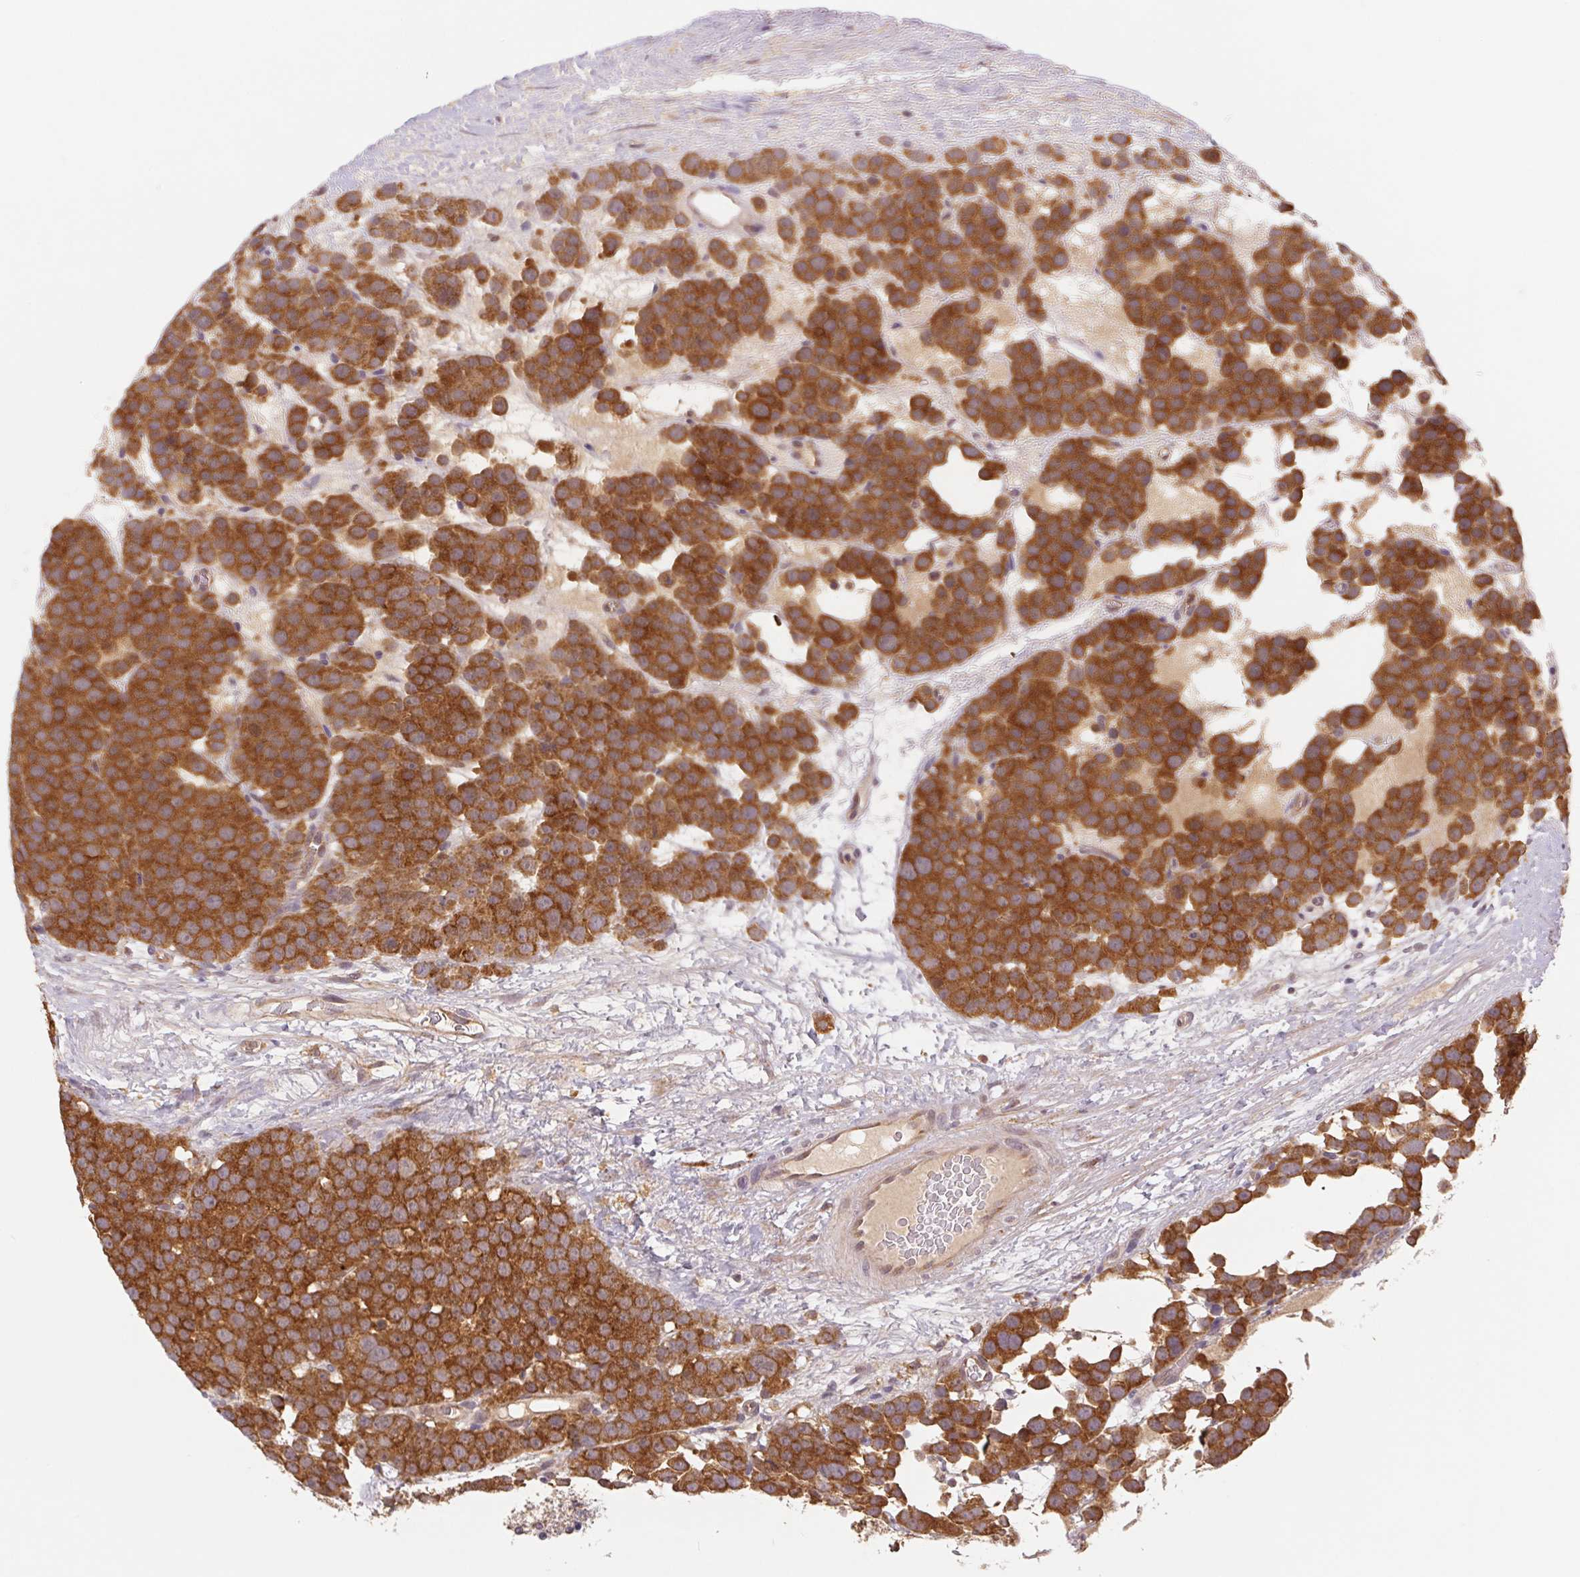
{"staining": {"intensity": "strong", "quantity": ">75%", "location": "cytoplasmic/membranous"}, "tissue": "testis cancer", "cell_type": "Tumor cells", "image_type": "cancer", "snomed": [{"axis": "morphology", "description": "Seminoma, NOS"}, {"axis": "topography", "description": "Testis"}], "caption": "DAB (3,3'-diaminobenzidine) immunohistochemical staining of human testis cancer exhibits strong cytoplasmic/membranous protein positivity in about >75% of tumor cells. The protein of interest is shown in brown color, while the nuclei are stained blue.", "gene": "MTHFD1", "patient": {"sex": "male", "age": 71}}